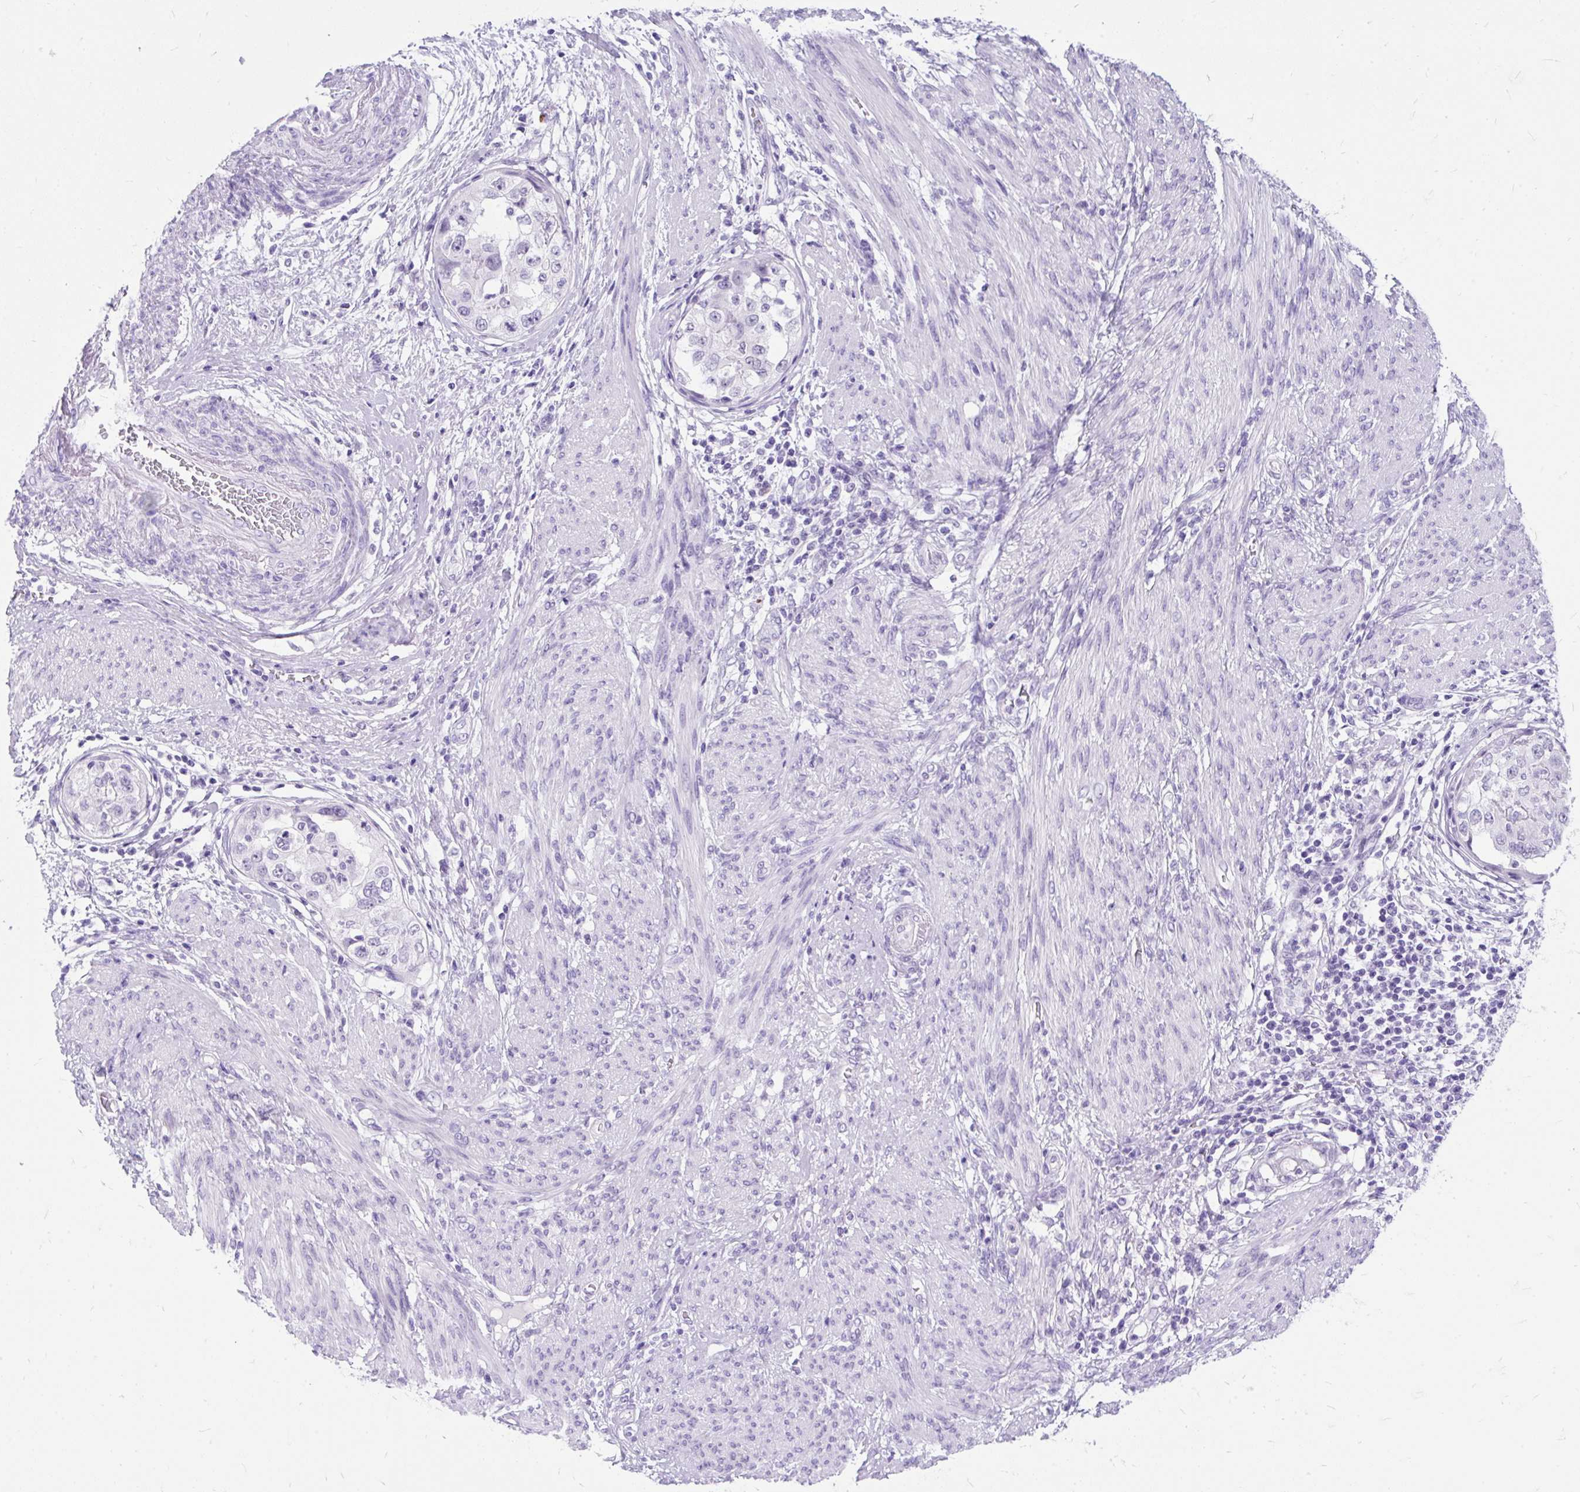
{"staining": {"intensity": "negative", "quantity": "none", "location": "none"}, "tissue": "endometrial cancer", "cell_type": "Tumor cells", "image_type": "cancer", "snomed": [{"axis": "morphology", "description": "Adenocarcinoma, NOS"}, {"axis": "topography", "description": "Endometrium"}], "caption": "Human endometrial cancer (adenocarcinoma) stained for a protein using IHC reveals no positivity in tumor cells.", "gene": "SCGB1A1", "patient": {"sex": "female", "age": 85}}